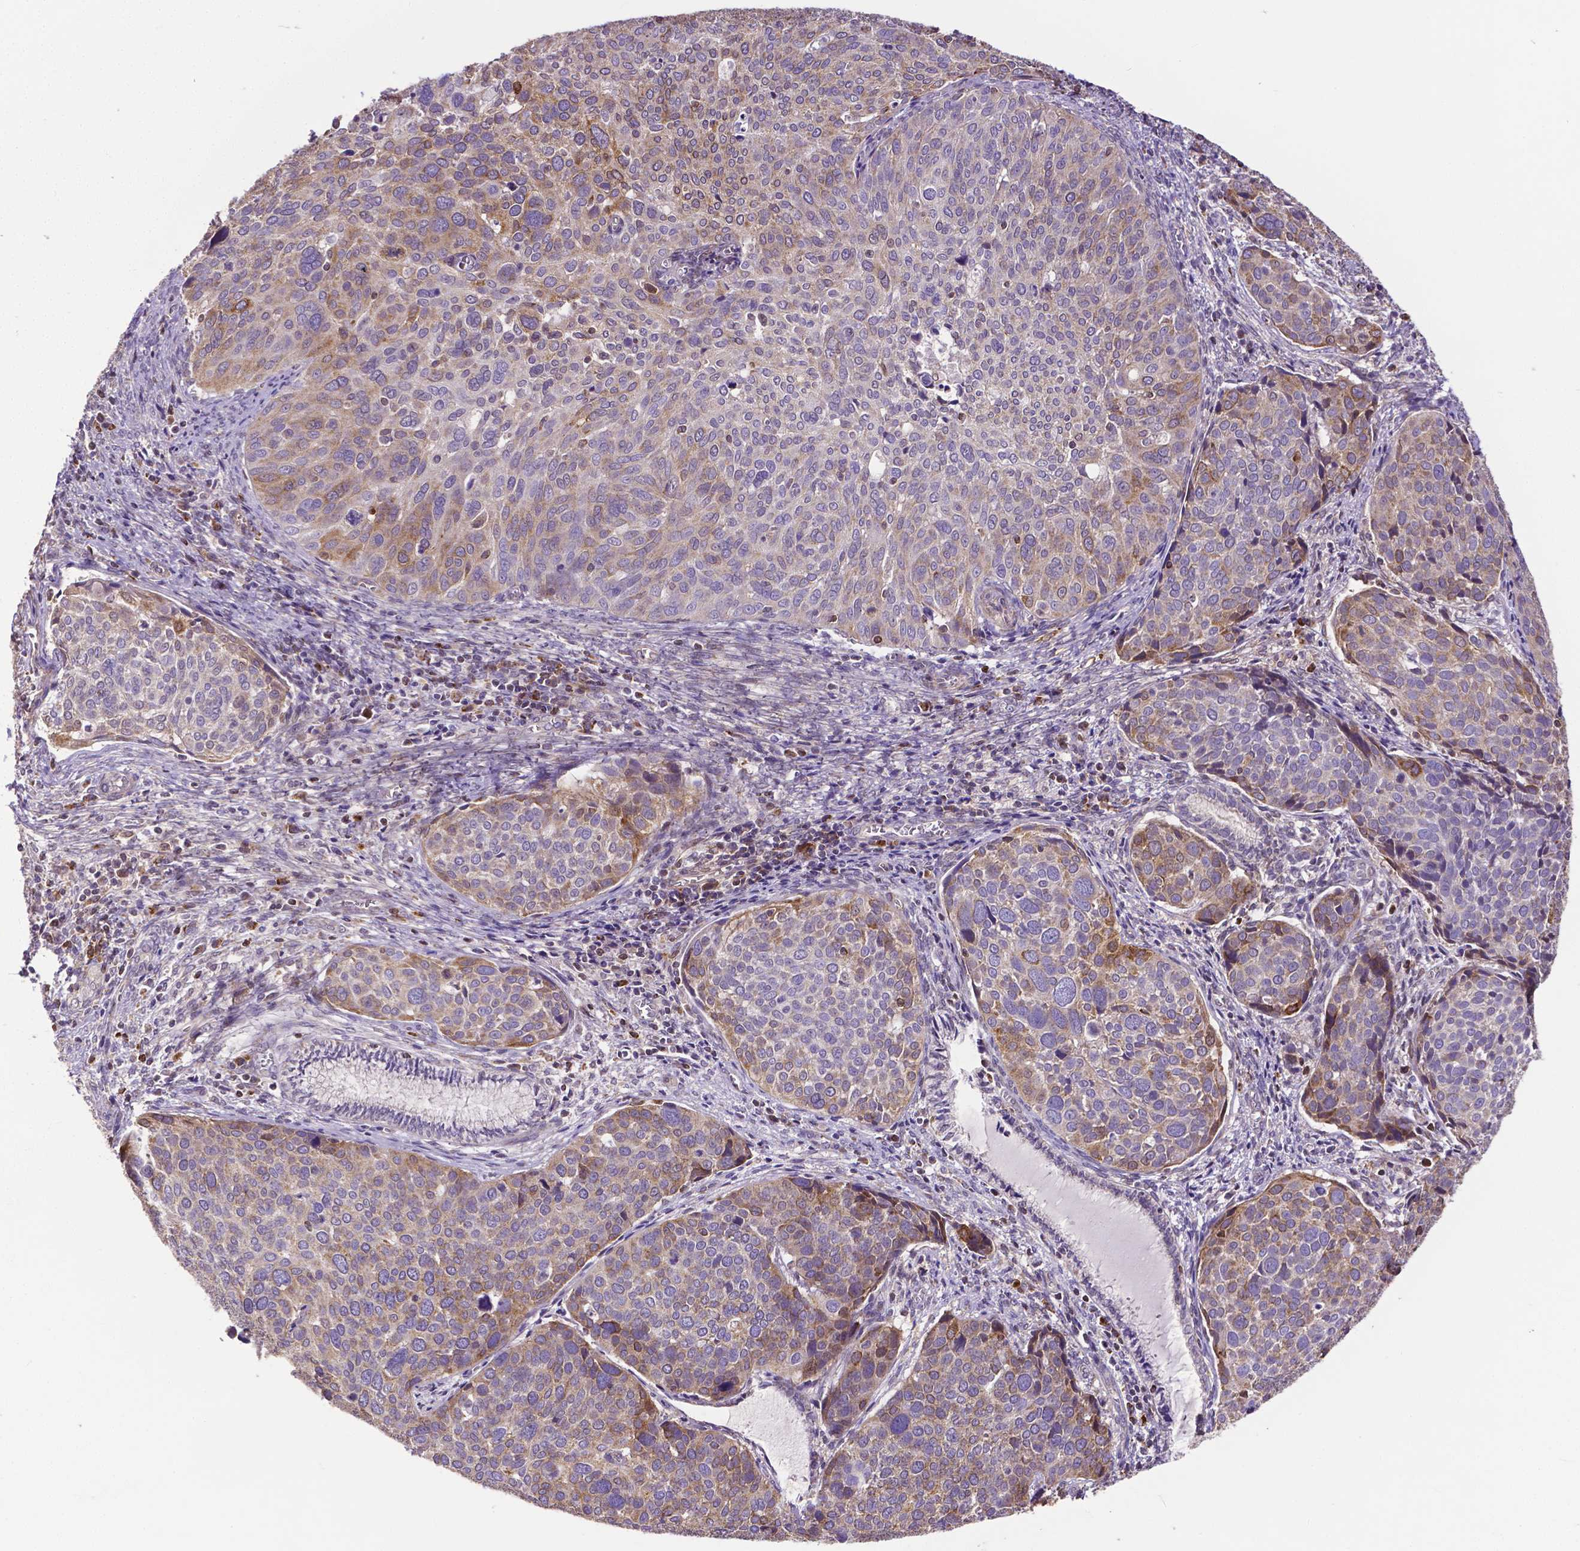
{"staining": {"intensity": "moderate", "quantity": "25%-75%", "location": "cytoplasmic/membranous"}, "tissue": "cervical cancer", "cell_type": "Tumor cells", "image_type": "cancer", "snomed": [{"axis": "morphology", "description": "Squamous cell carcinoma, NOS"}, {"axis": "topography", "description": "Cervix"}], "caption": "Approximately 25%-75% of tumor cells in squamous cell carcinoma (cervical) reveal moderate cytoplasmic/membranous protein positivity as visualized by brown immunohistochemical staining.", "gene": "MCL1", "patient": {"sex": "female", "age": 39}}